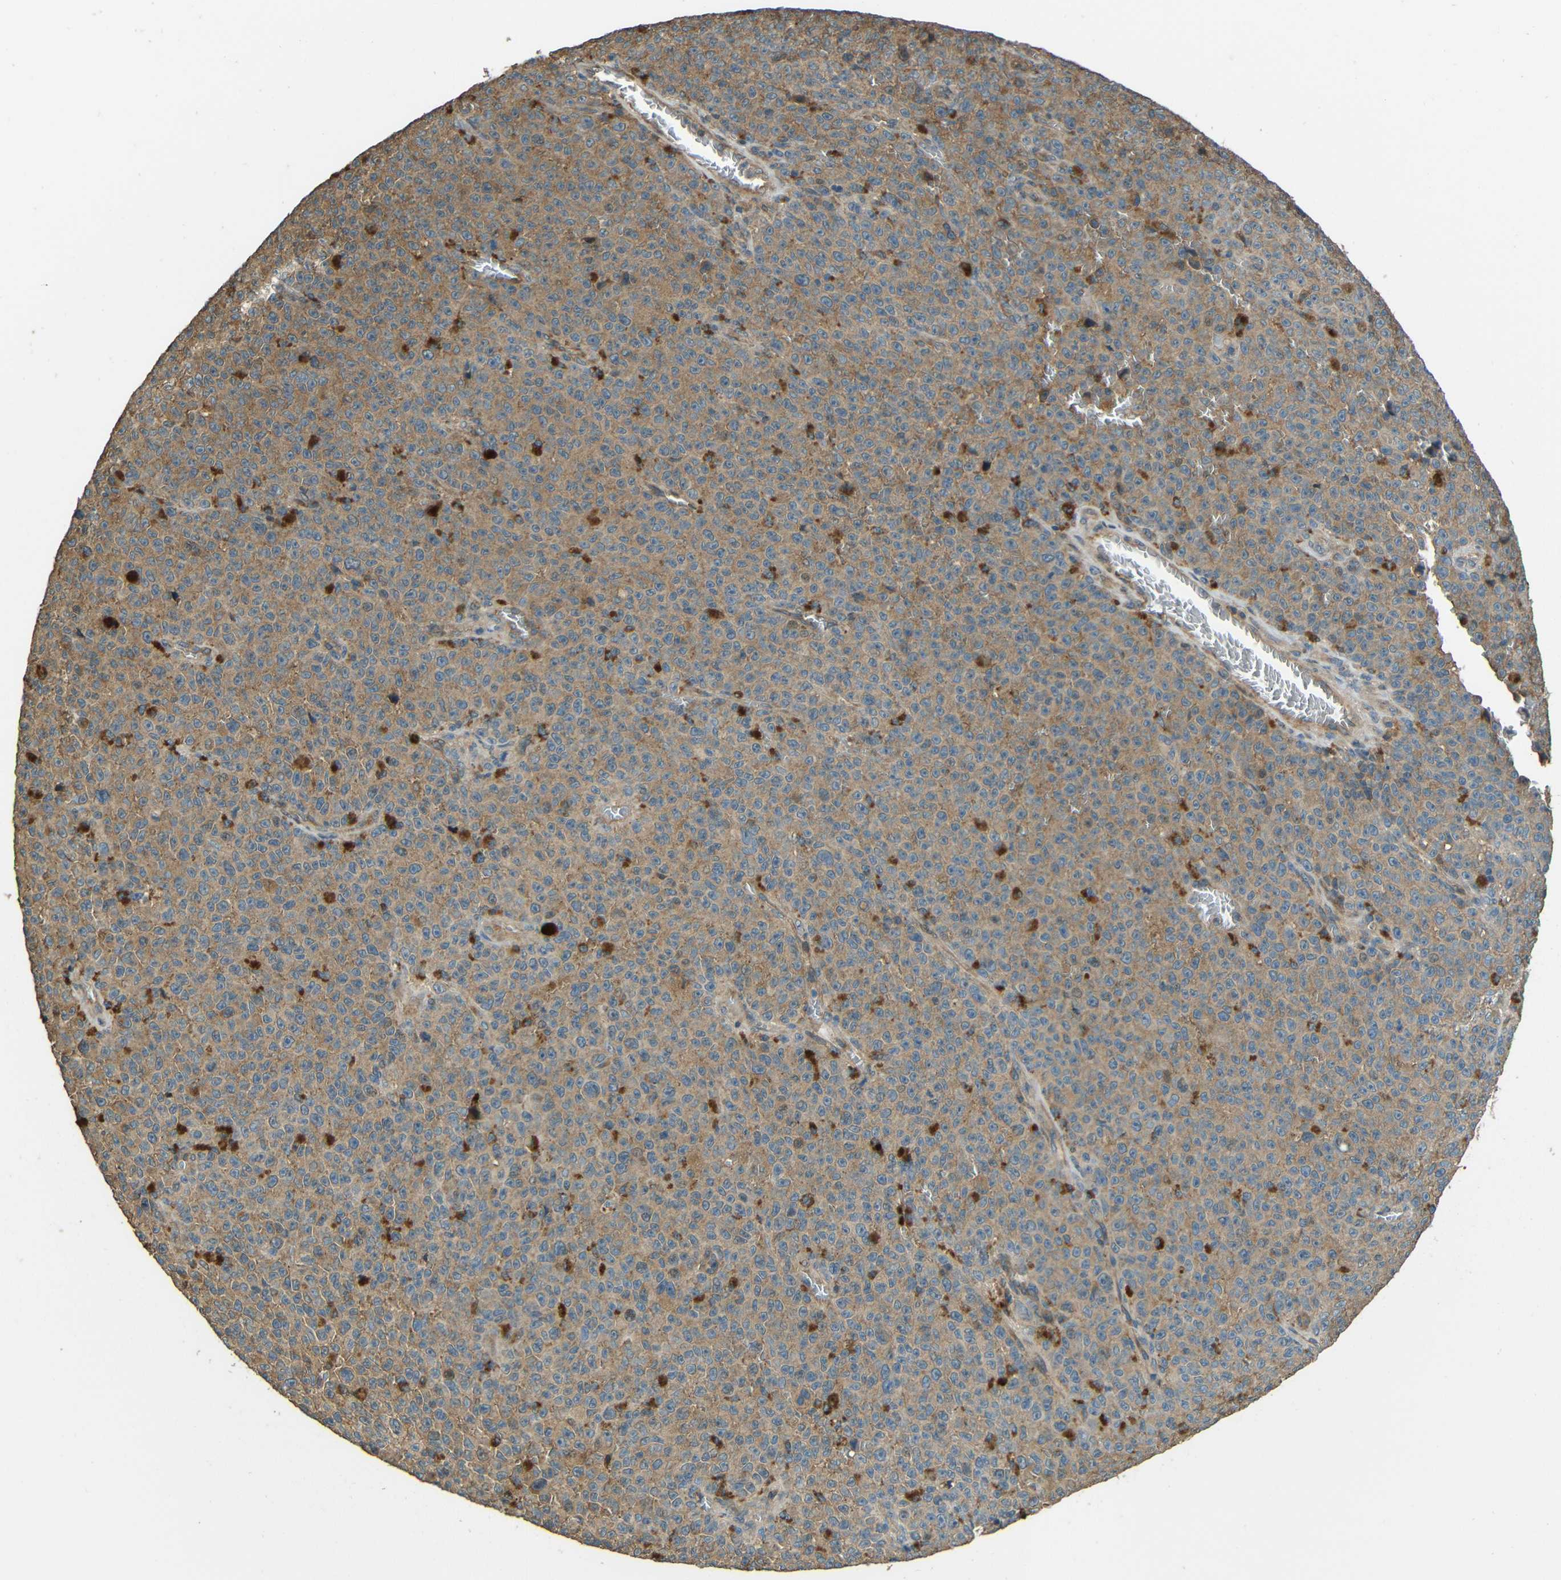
{"staining": {"intensity": "moderate", "quantity": ">75%", "location": "cytoplasmic/membranous"}, "tissue": "melanoma", "cell_type": "Tumor cells", "image_type": "cancer", "snomed": [{"axis": "morphology", "description": "Malignant melanoma, NOS"}, {"axis": "topography", "description": "Skin"}], "caption": "DAB (3,3'-diaminobenzidine) immunohistochemical staining of malignant melanoma displays moderate cytoplasmic/membranous protein positivity in about >75% of tumor cells. The protein of interest is shown in brown color, while the nuclei are stained blue.", "gene": "ACACA", "patient": {"sex": "female", "age": 82}}